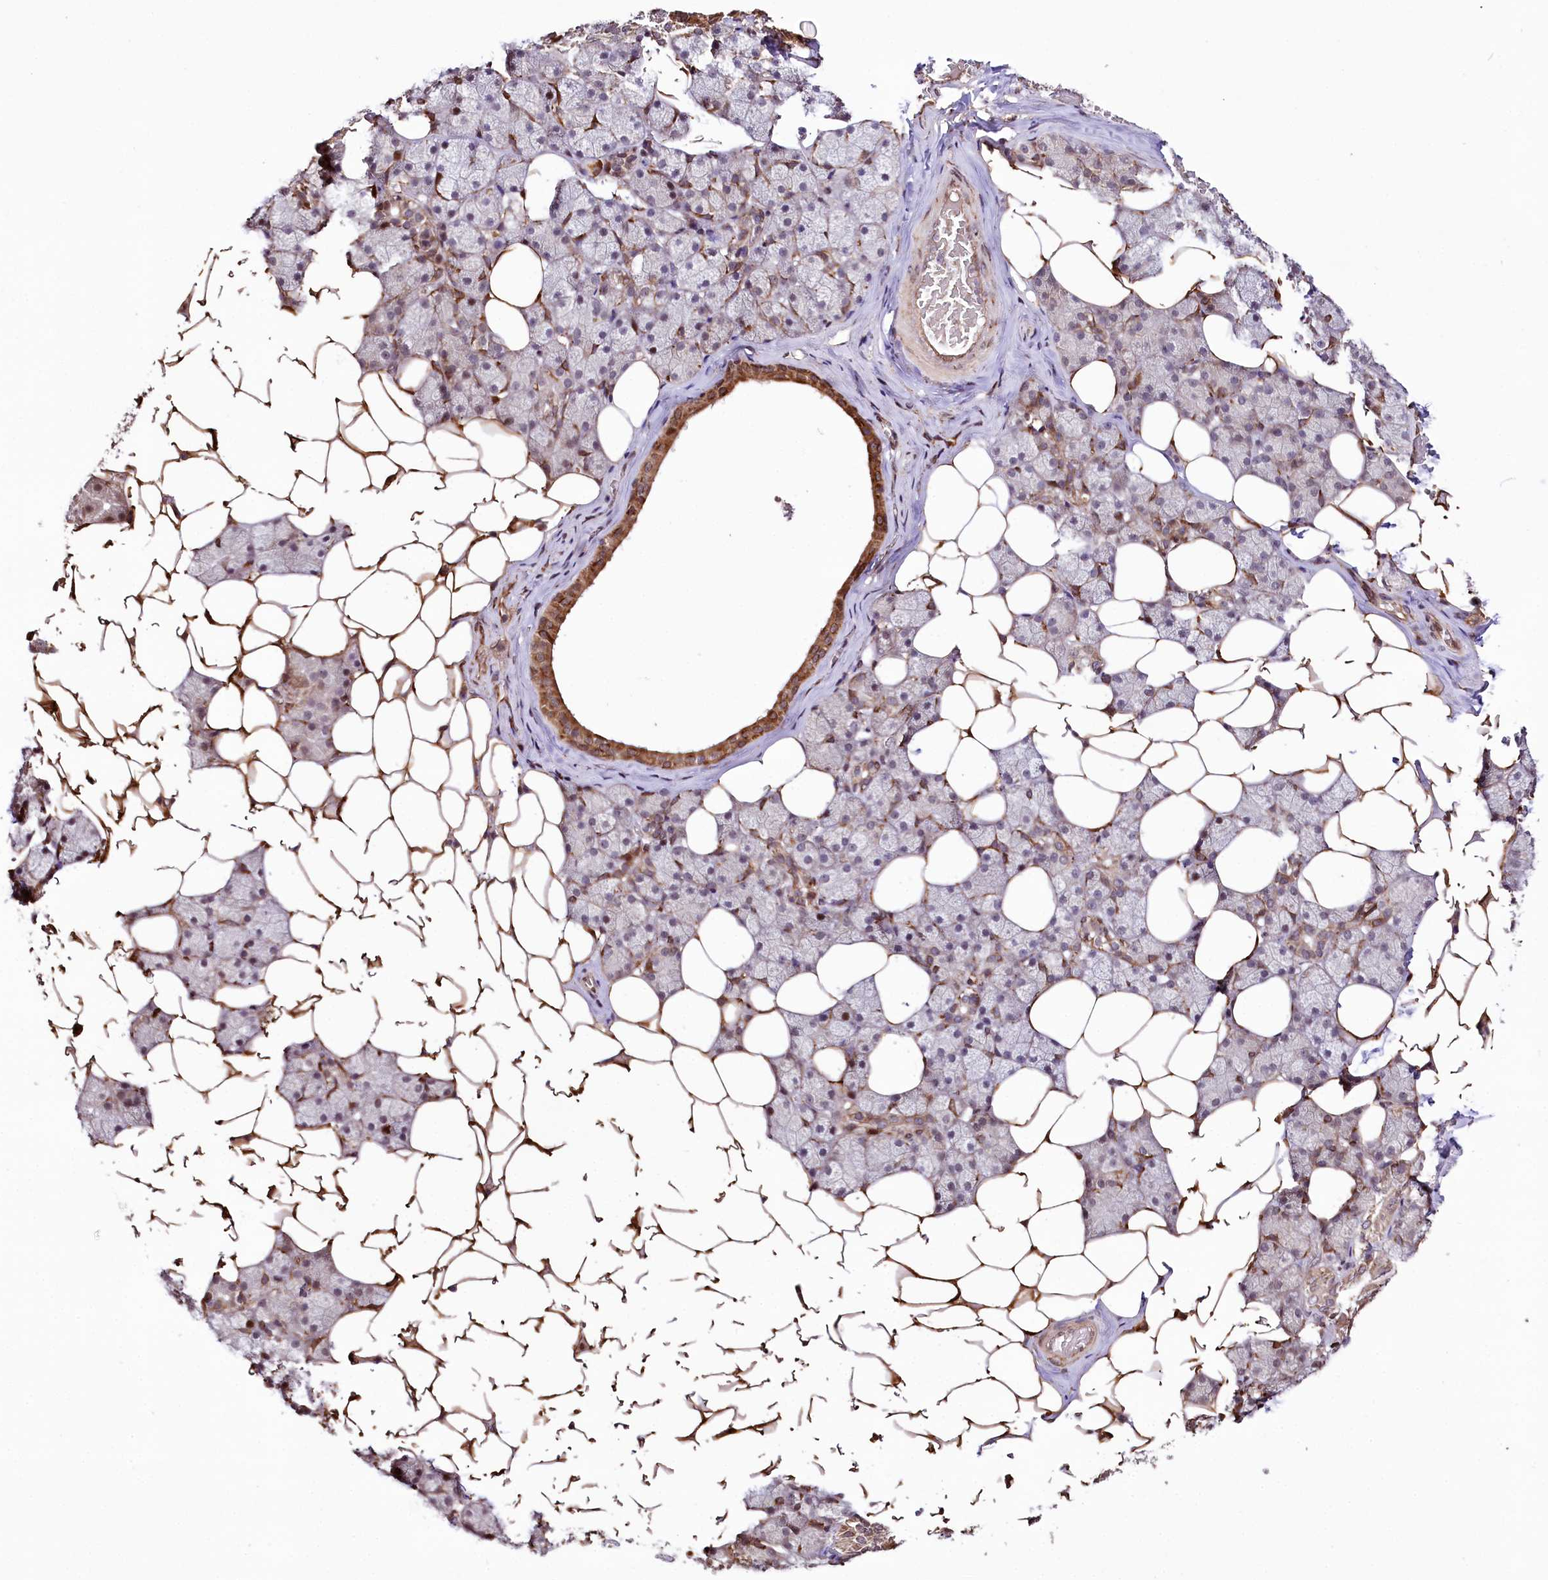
{"staining": {"intensity": "moderate", "quantity": "25%-75%", "location": "cytoplasmic/membranous,nuclear"}, "tissue": "salivary gland", "cell_type": "Glandular cells", "image_type": "normal", "snomed": [{"axis": "morphology", "description": "Normal tissue, NOS"}, {"axis": "topography", "description": "Salivary gland"}], "caption": "Unremarkable salivary gland displays moderate cytoplasmic/membranous,nuclear positivity in about 25%-75% of glandular cells, visualized by immunohistochemistry. Immunohistochemistry stains the protein of interest in brown and the nuclei are stained blue.", "gene": "CUTC", "patient": {"sex": "female", "age": 33}}